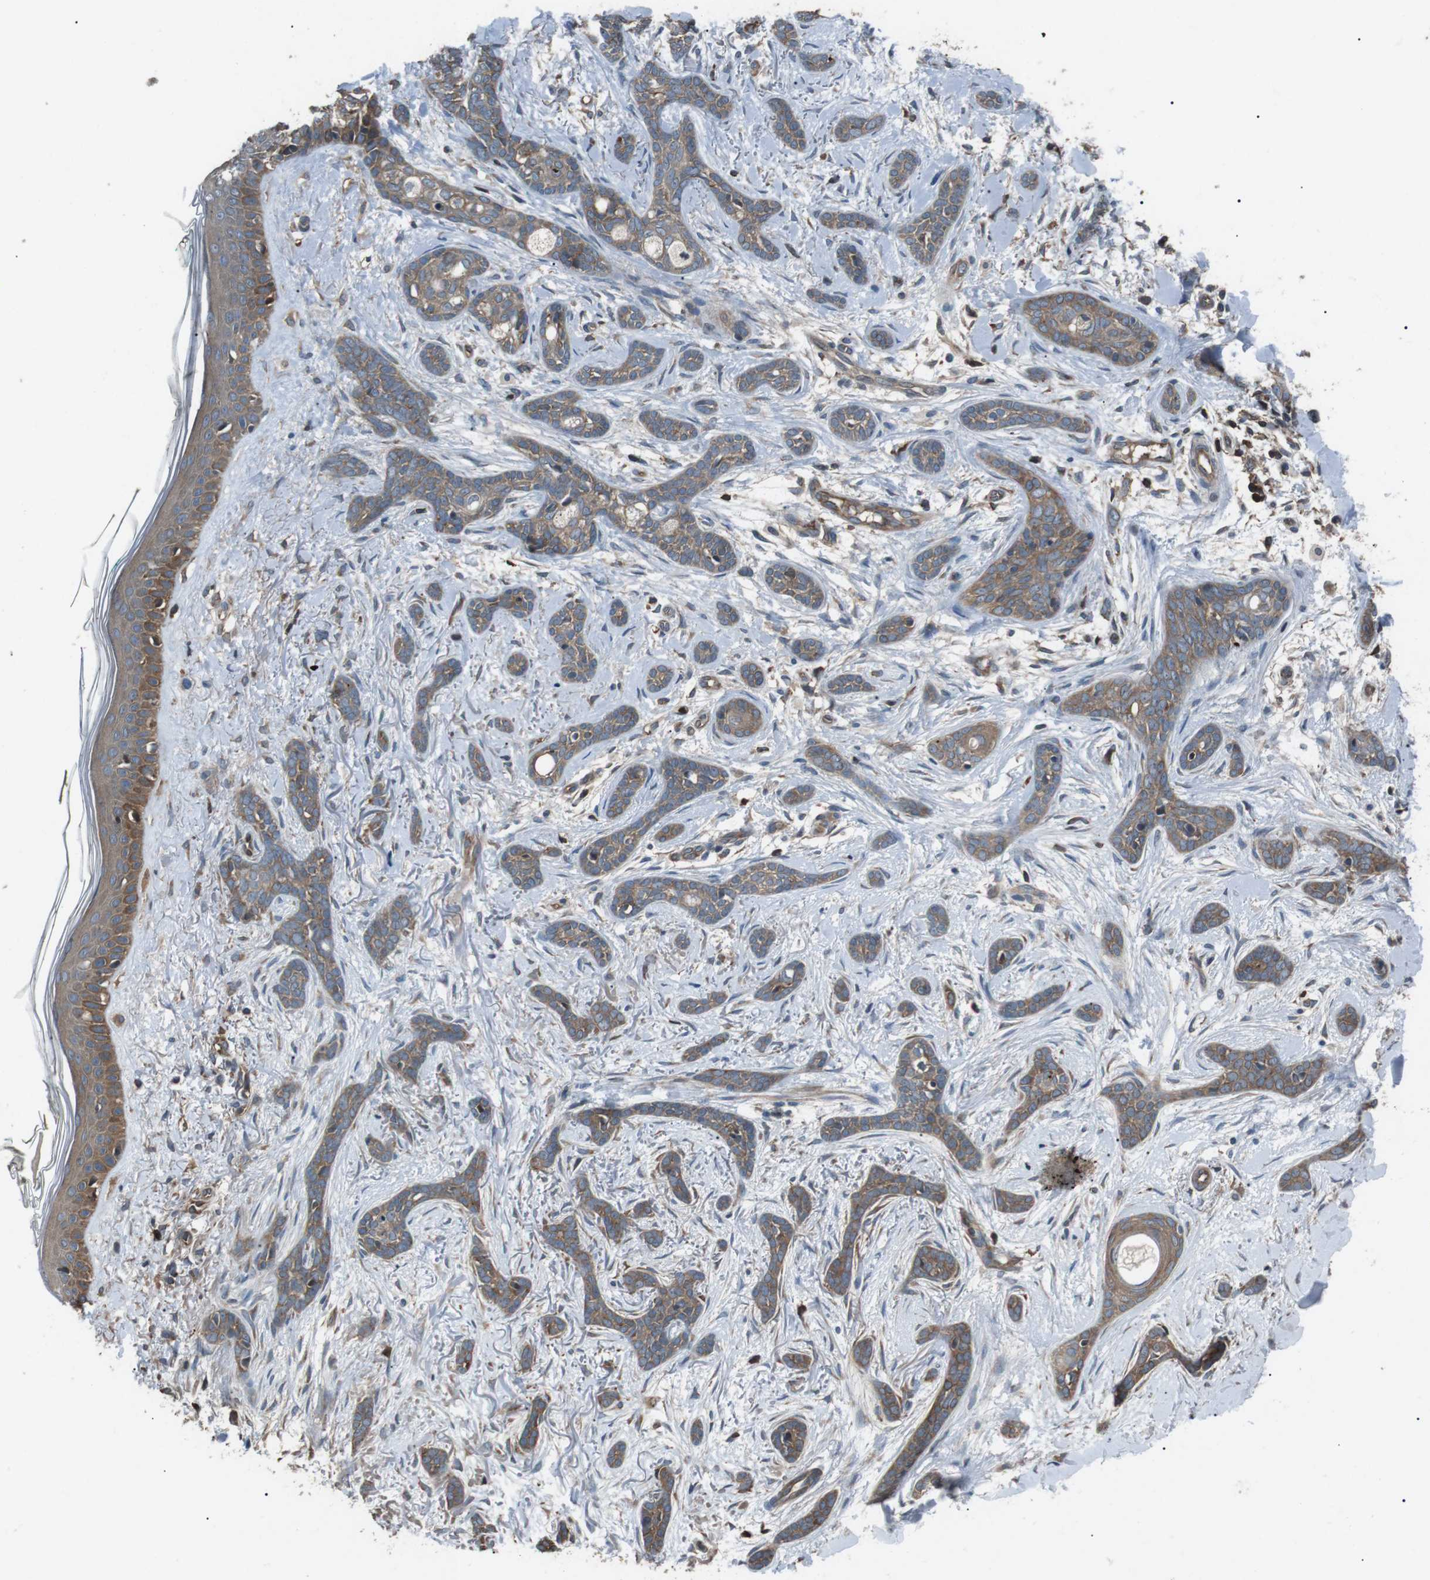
{"staining": {"intensity": "moderate", "quantity": ">75%", "location": "cytoplasmic/membranous"}, "tissue": "skin cancer", "cell_type": "Tumor cells", "image_type": "cancer", "snomed": [{"axis": "morphology", "description": "Basal cell carcinoma"}, {"axis": "morphology", "description": "Adnexal tumor, benign"}, {"axis": "topography", "description": "Skin"}], "caption": "IHC of human skin cancer displays medium levels of moderate cytoplasmic/membranous positivity in about >75% of tumor cells.", "gene": "GPR161", "patient": {"sex": "female", "age": 42}}